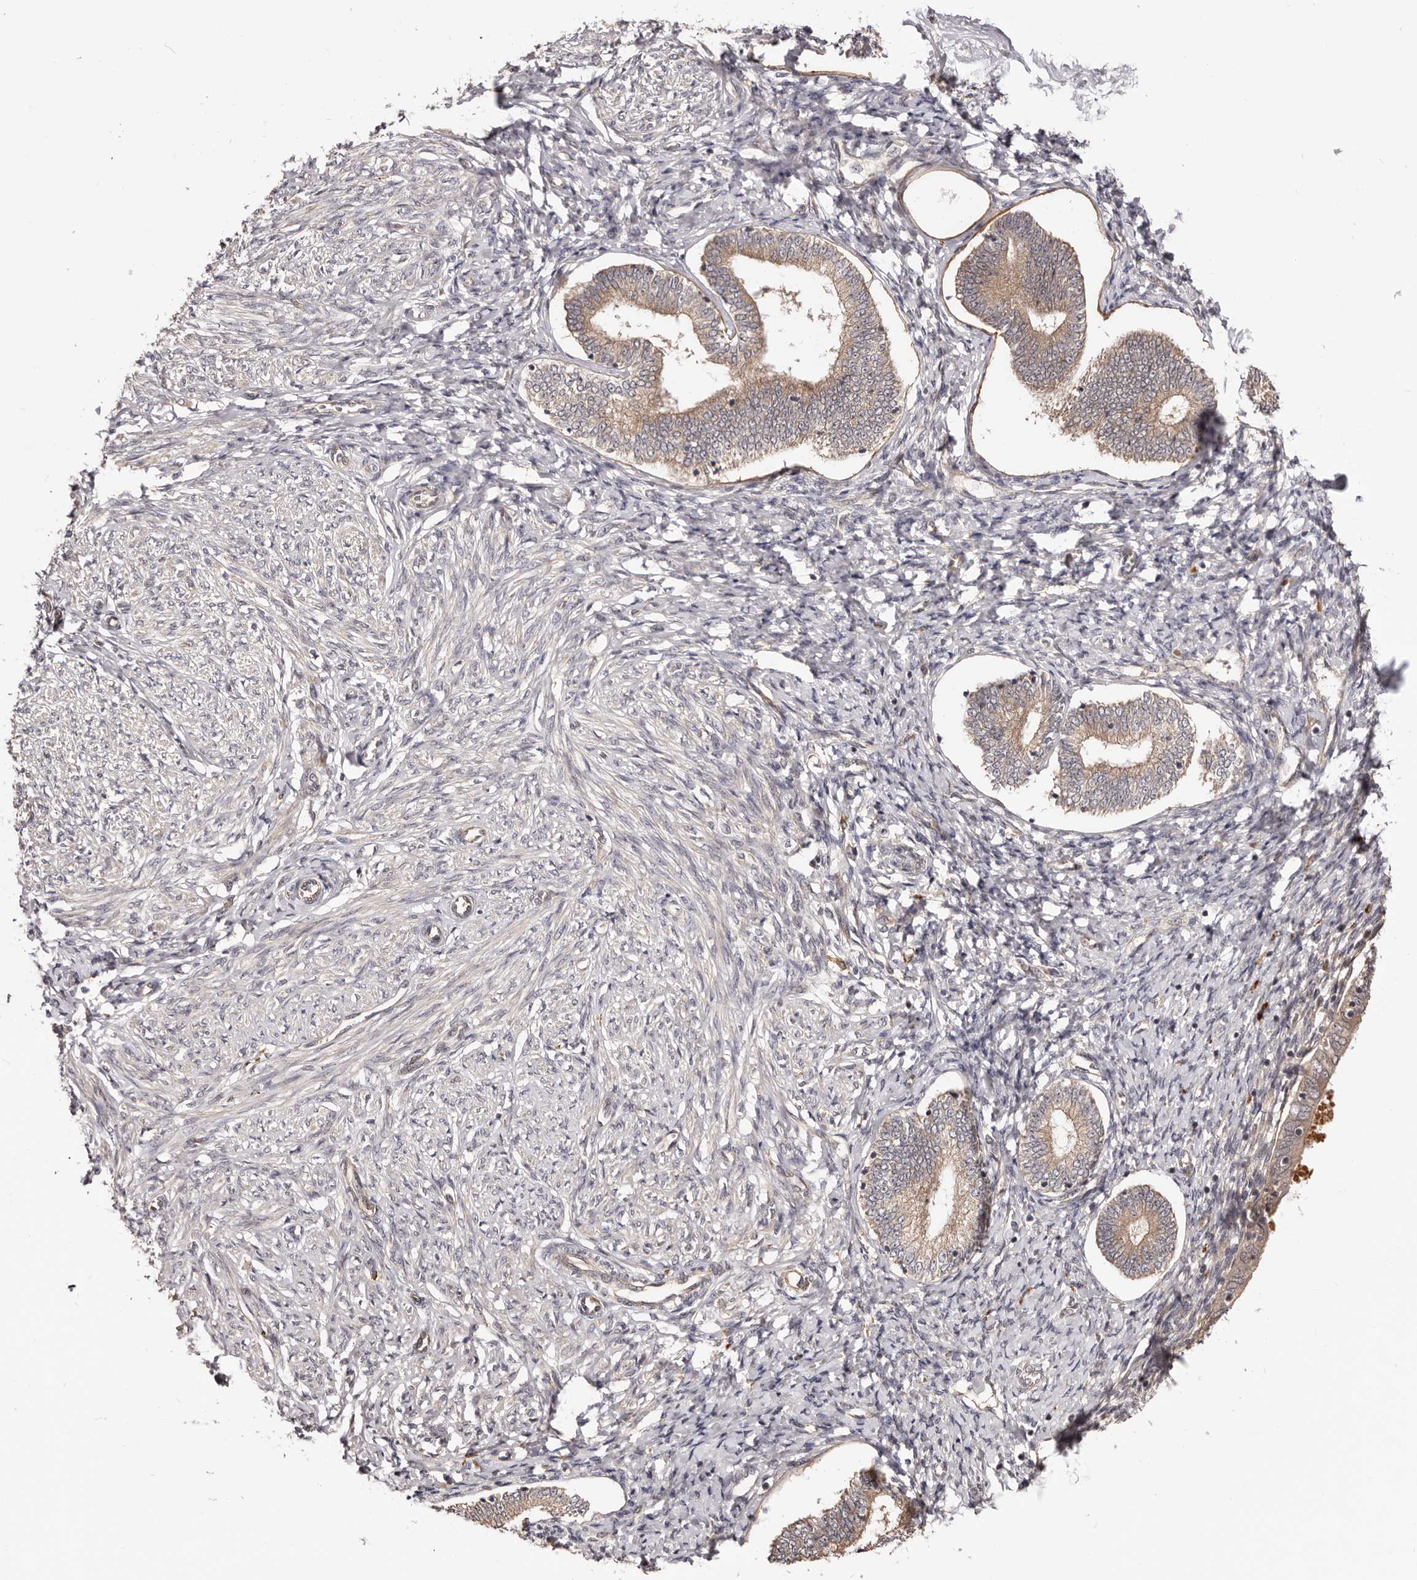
{"staining": {"intensity": "weak", "quantity": "25%-75%", "location": "cytoplasmic/membranous"}, "tissue": "endometrium", "cell_type": "Cells in endometrial stroma", "image_type": "normal", "snomed": [{"axis": "morphology", "description": "Normal tissue, NOS"}, {"axis": "topography", "description": "Endometrium"}], "caption": "A brown stain labels weak cytoplasmic/membranous staining of a protein in cells in endometrial stroma of normal human endometrium. Immunohistochemistry (ihc) stains the protein in brown and the nuclei are stained blue.", "gene": "MDP1", "patient": {"sex": "female", "age": 72}}